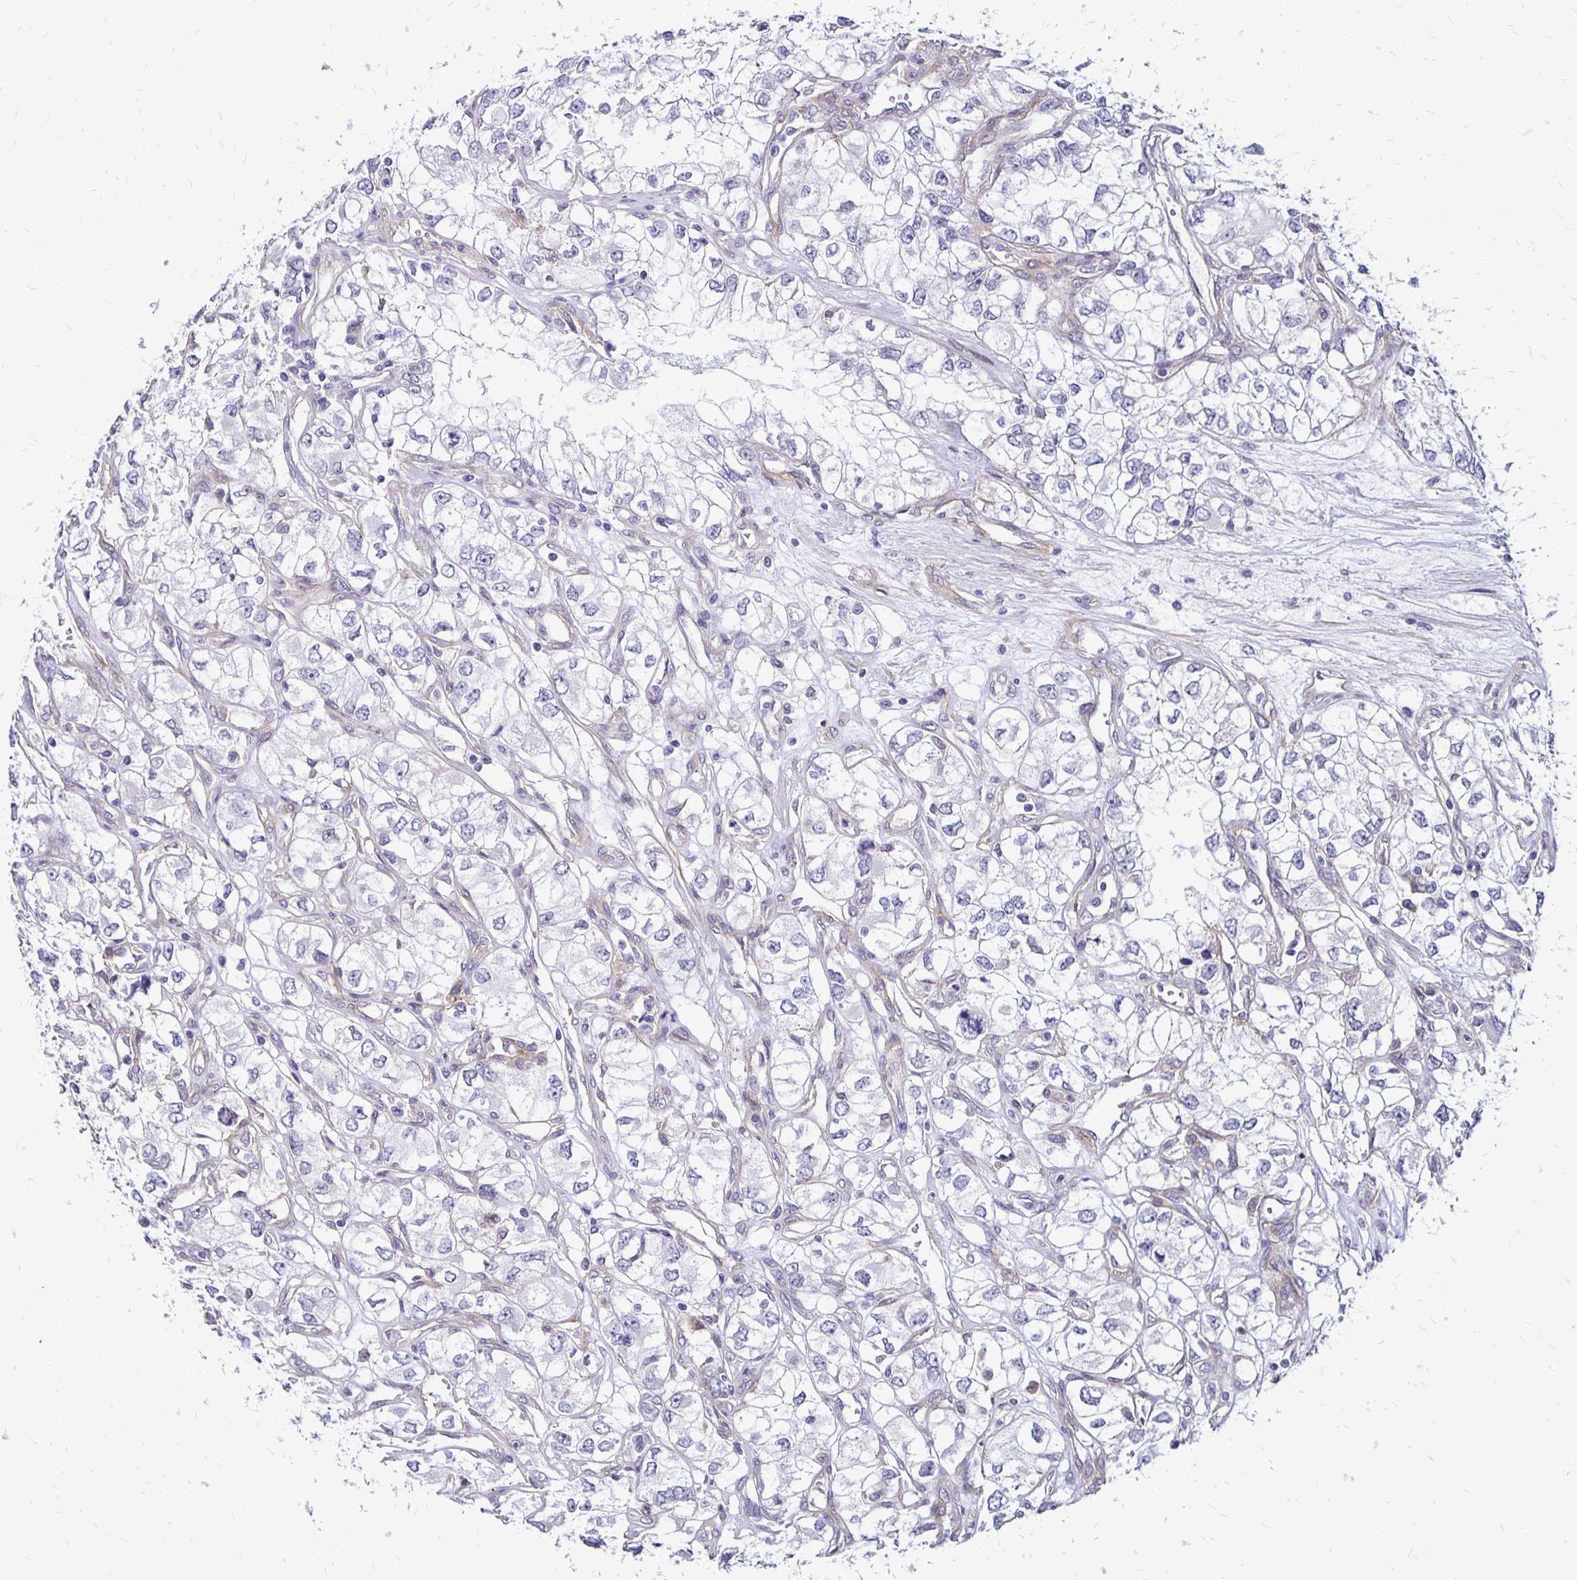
{"staining": {"intensity": "negative", "quantity": "none", "location": "none"}, "tissue": "renal cancer", "cell_type": "Tumor cells", "image_type": "cancer", "snomed": [{"axis": "morphology", "description": "Adenocarcinoma, NOS"}, {"axis": "topography", "description": "Kidney"}], "caption": "Renal adenocarcinoma was stained to show a protein in brown. There is no significant staining in tumor cells.", "gene": "TNS3", "patient": {"sex": "female", "age": 59}}